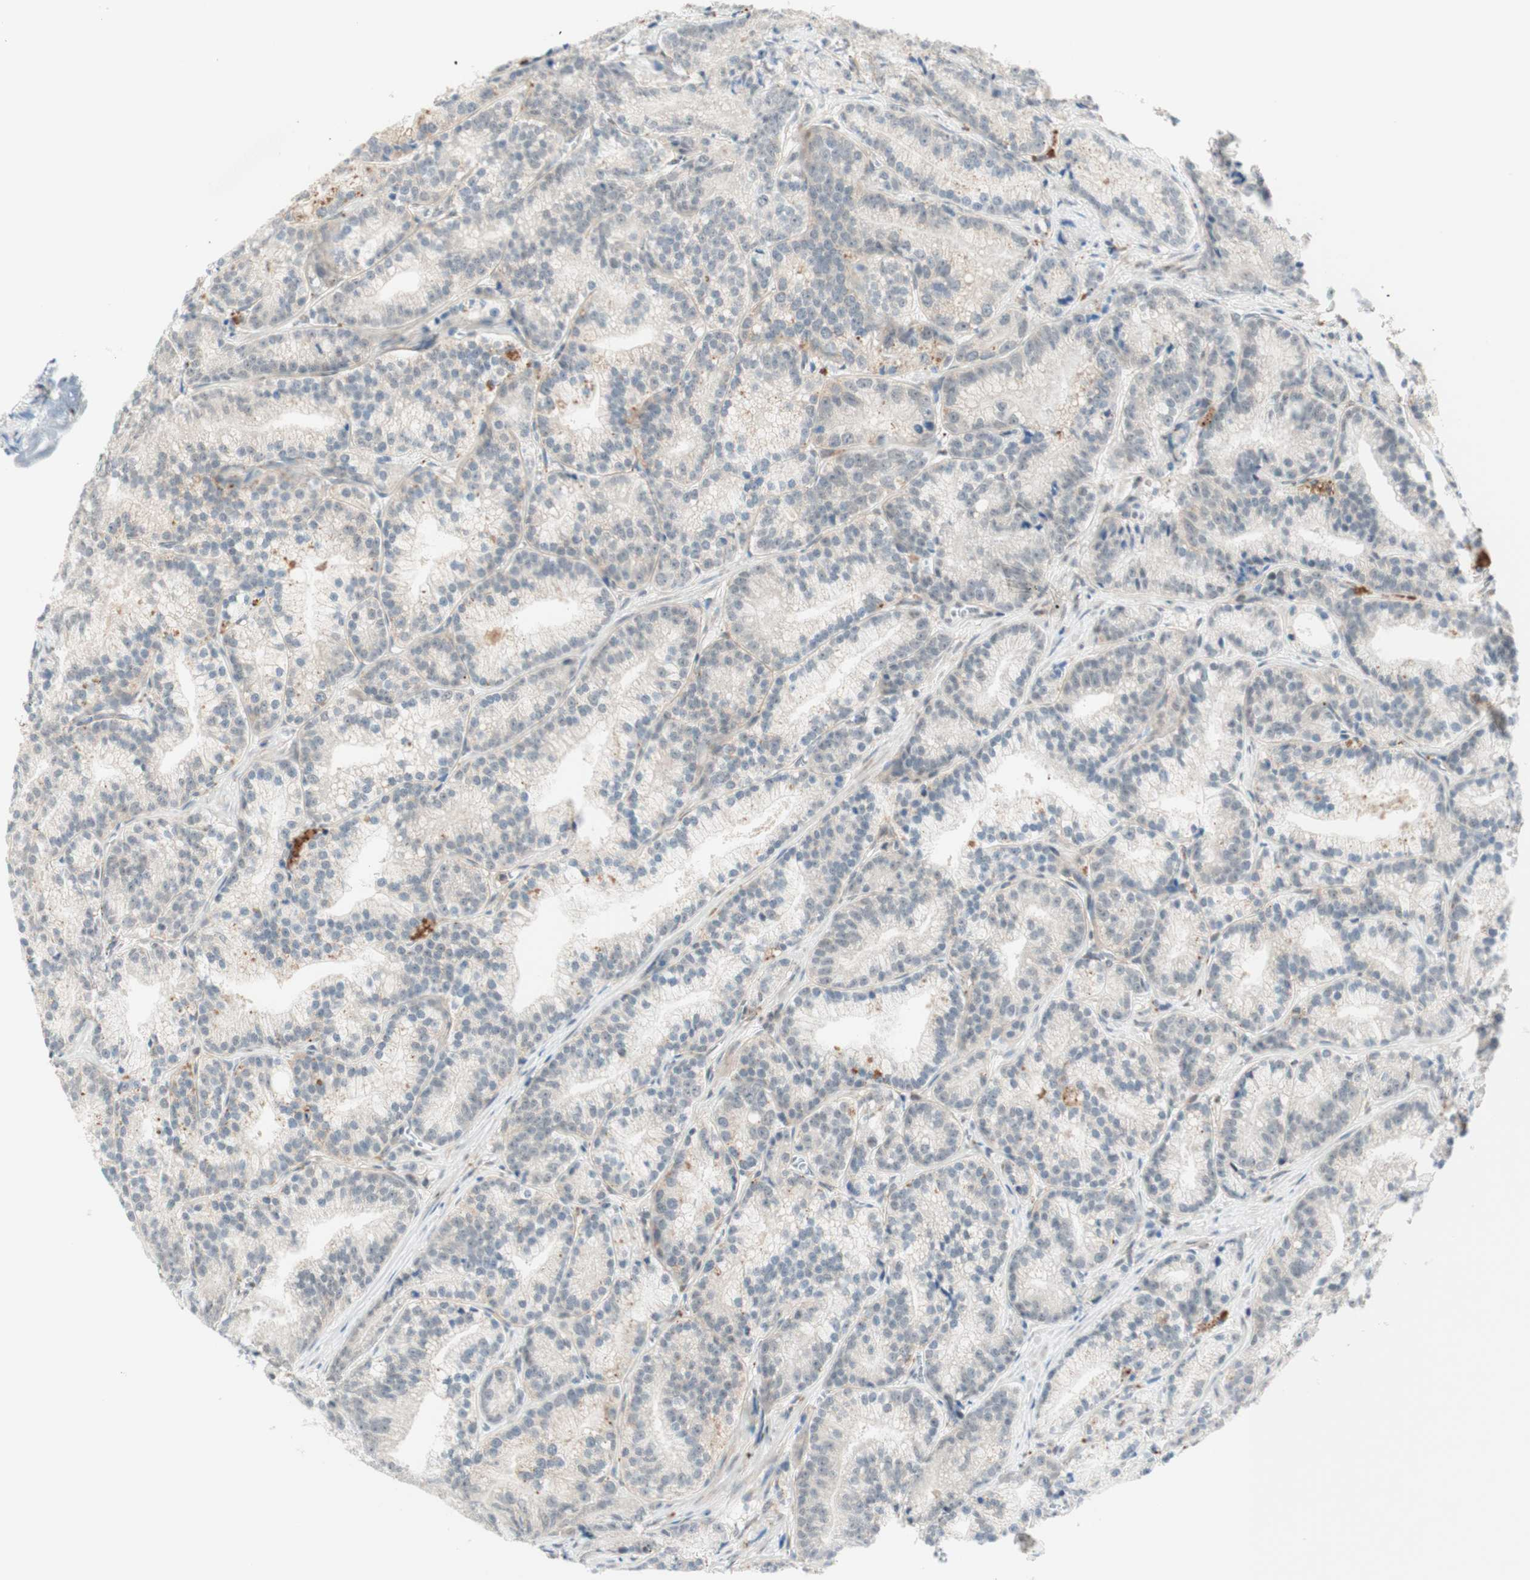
{"staining": {"intensity": "moderate", "quantity": "<25%", "location": "cytoplasmic/membranous"}, "tissue": "prostate cancer", "cell_type": "Tumor cells", "image_type": "cancer", "snomed": [{"axis": "morphology", "description": "Adenocarcinoma, Low grade"}, {"axis": "topography", "description": "Prostate"}], "caption": "Adenocarcinoma (low-grade) (prostate) stained for a protein (brown) displays moderate cytoplasmic/membranous positive expression in about <25% of tumor cells.", "gene": "GAPT", "patient": {"sex": "male", "age": 89}}